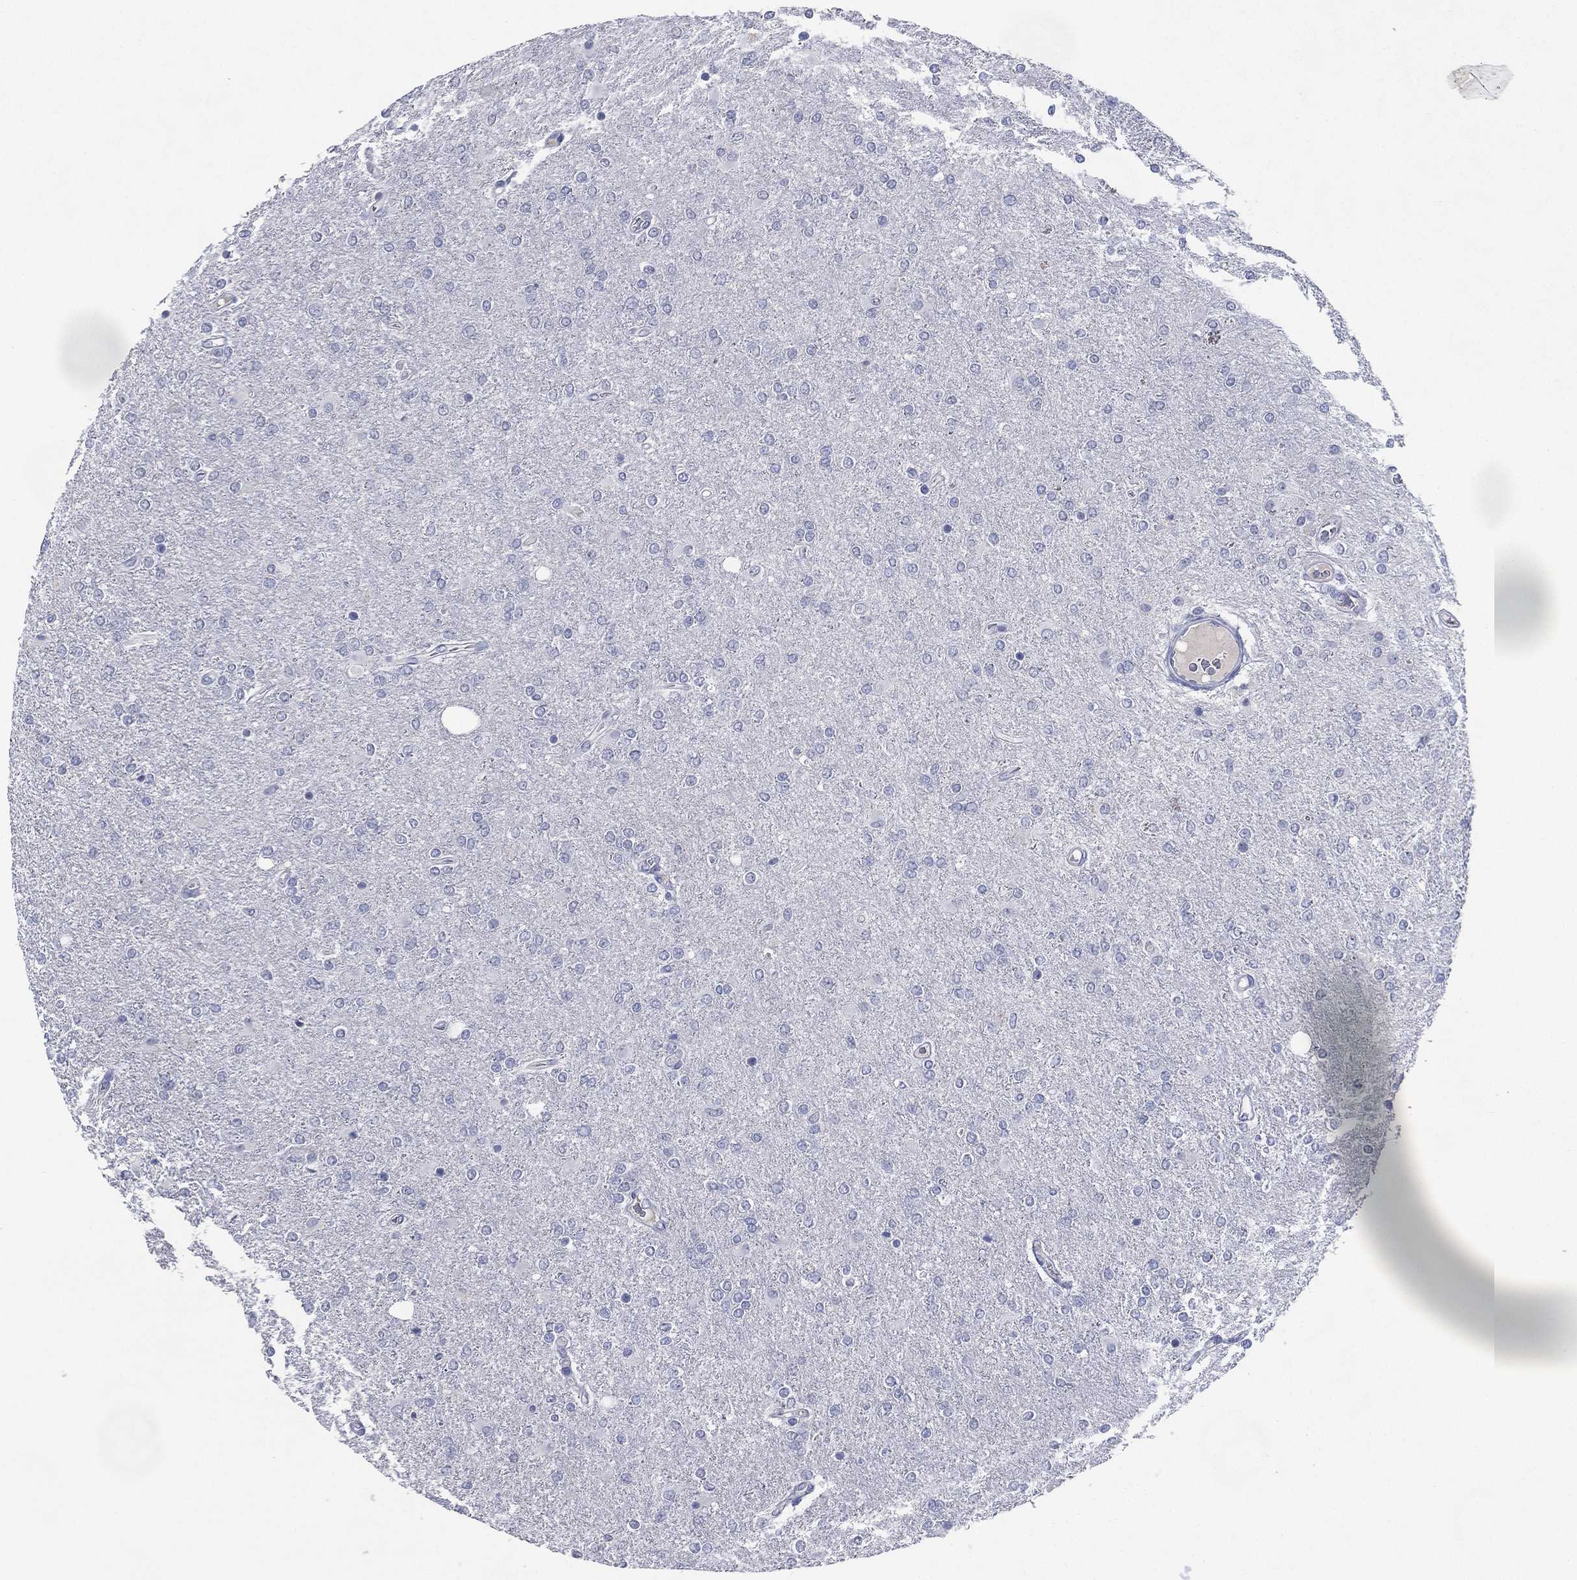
{"staining": {"intensity": "negative", "quantity": "none", "location": "none"}, "tissue": "glioma", "cell_type": "Tumor cells", "image_type": "cancer", "snomed": [{"axis": "morphology", "description": "Glioma, malignant, High grade"}, {"axis": "topography", "description": "Cerebral cortex"}], "caption": "Human glioma stained for a protein using immunohistochemistry reveals no positivity in tumor cells.", "gene": "KRT35", "patient": {"sex": "male", "age": 70}}